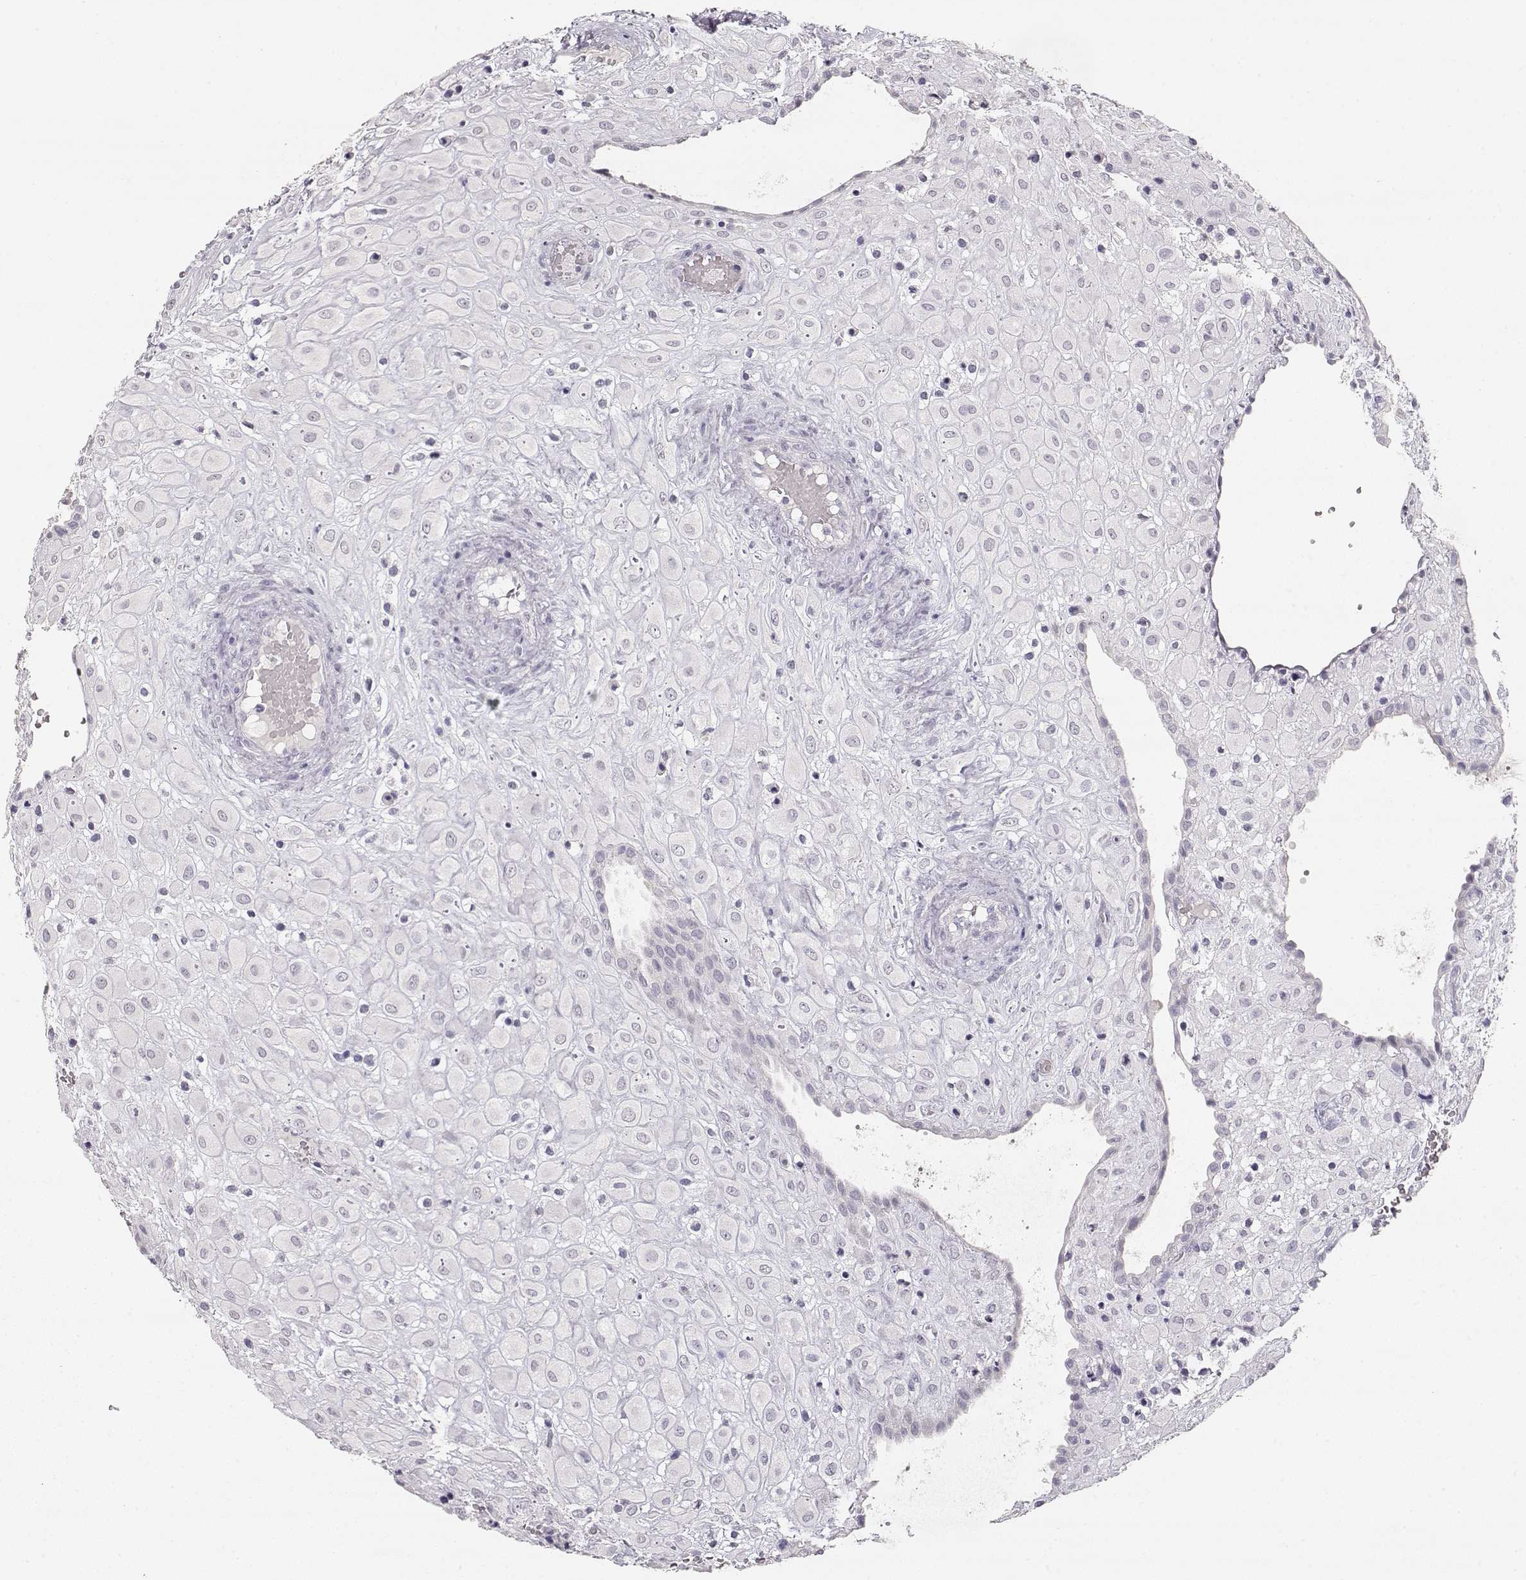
{"staining": {"intensity": "negative", "quantity": "none", "location": "none"}, "tissue": "placenta", "cell_type": "Decidual cells", "image_type": "normal", "snomed": [{"axis": "morphology", "description": "Normal tissue, NOS"}, {"axis": "topography", "description": "Placenta"}], "caption": "A high-resolution micrograph shows immunohistochemistry staining of benign placenta, which reveals no significant expression in decidual cells. (DAB immunohistochemistry (IHC), high magnification).", "gene": "TPH2", "patient": {"sex": "female", "age": 24}}